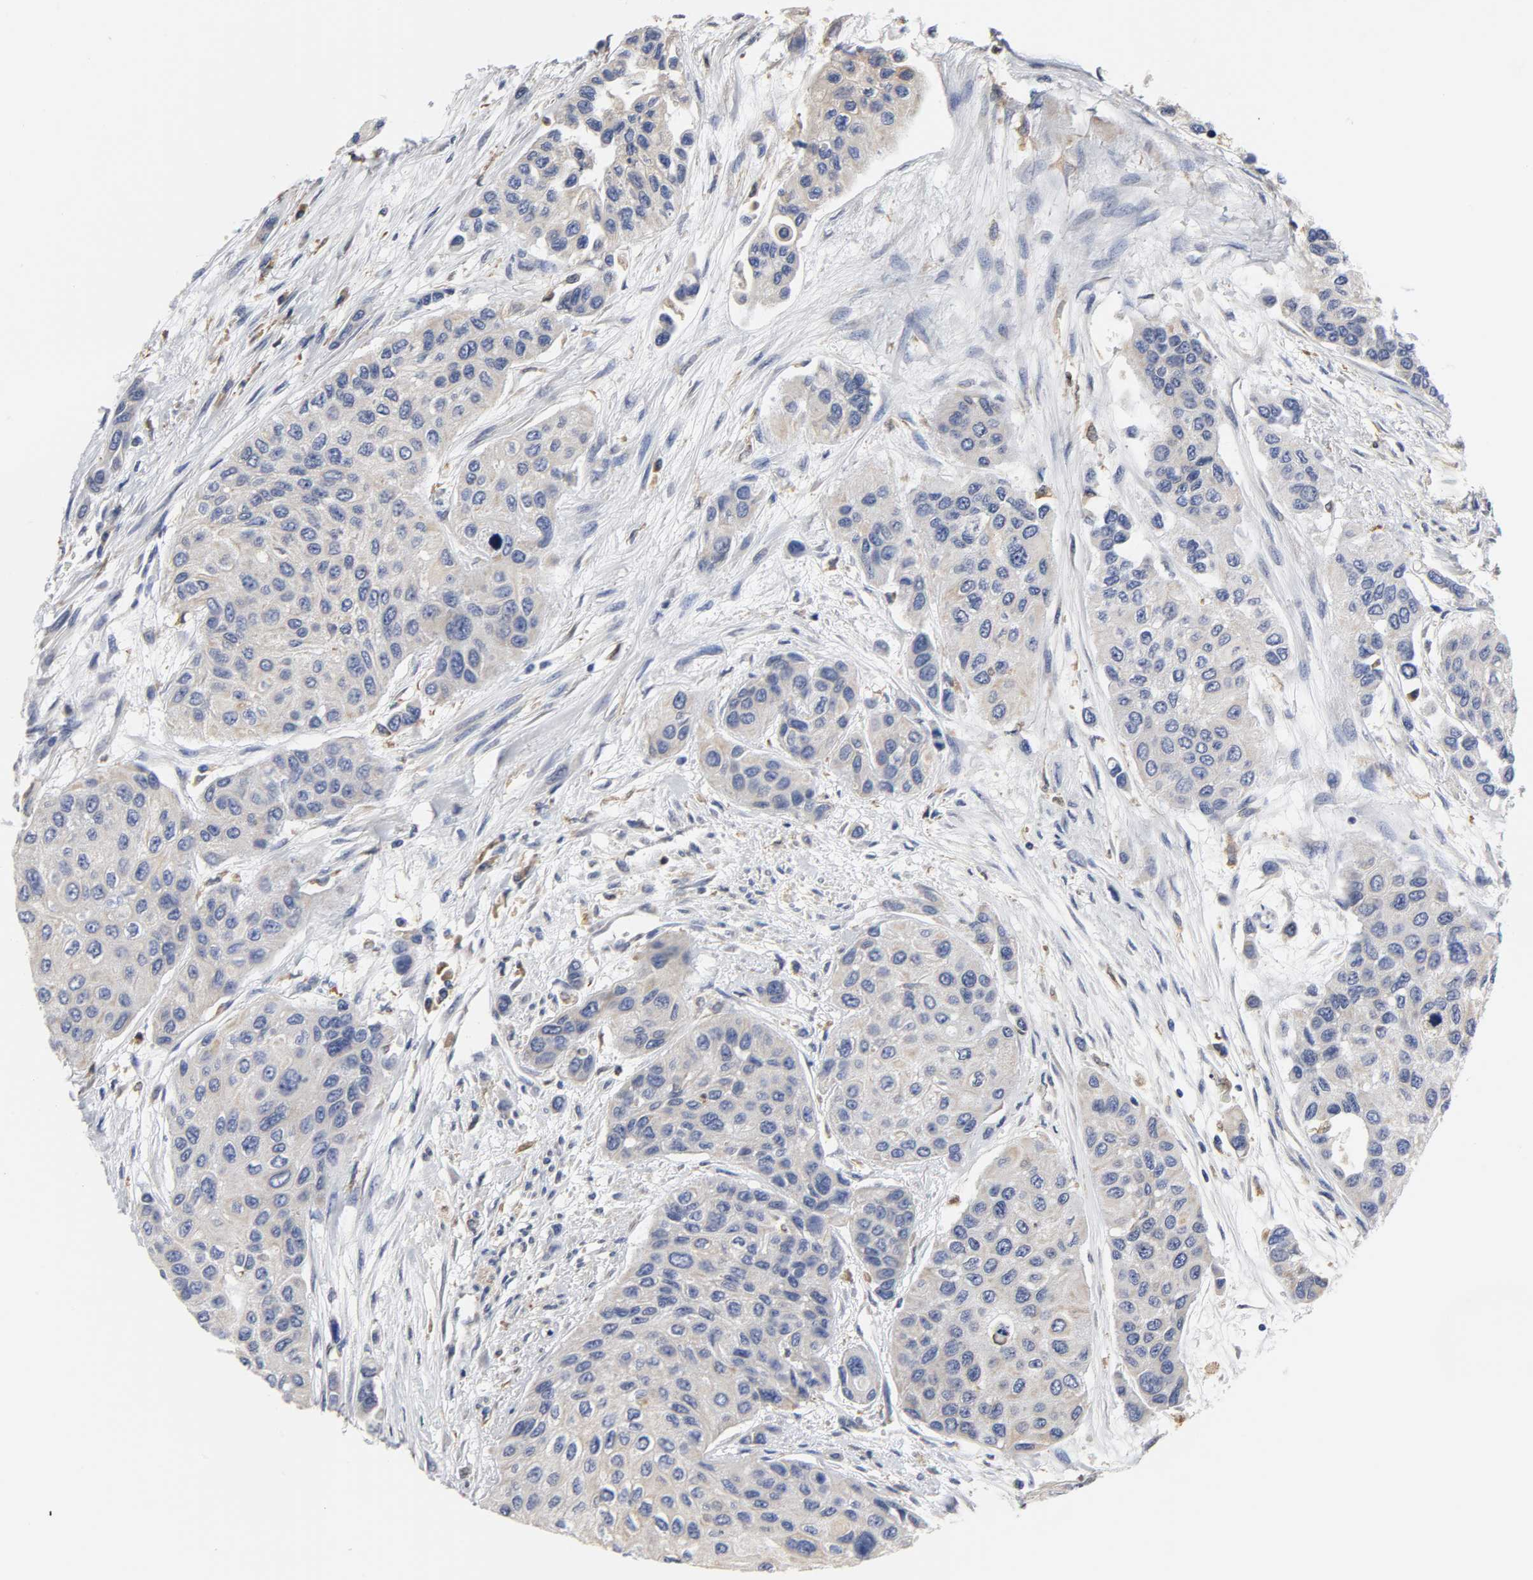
{"staining": {"intensity": "negative", "quantity": "none", "location": "none"}, "tissue": "urothelial cancer", "cell_type": "Tumor cells", "image_type": "cancer", "snomed": [{"axis": "morphology", "description": "Urothelial carcinoma, High grade"}, {"axis": "topography", "description": "Urinary bladder"}], "caption": "Tumor cells show no significant positivity in high-grade urothelial carcinoma.", "gene": "HCK", "patient": {"sex": "female", "age": 56}}